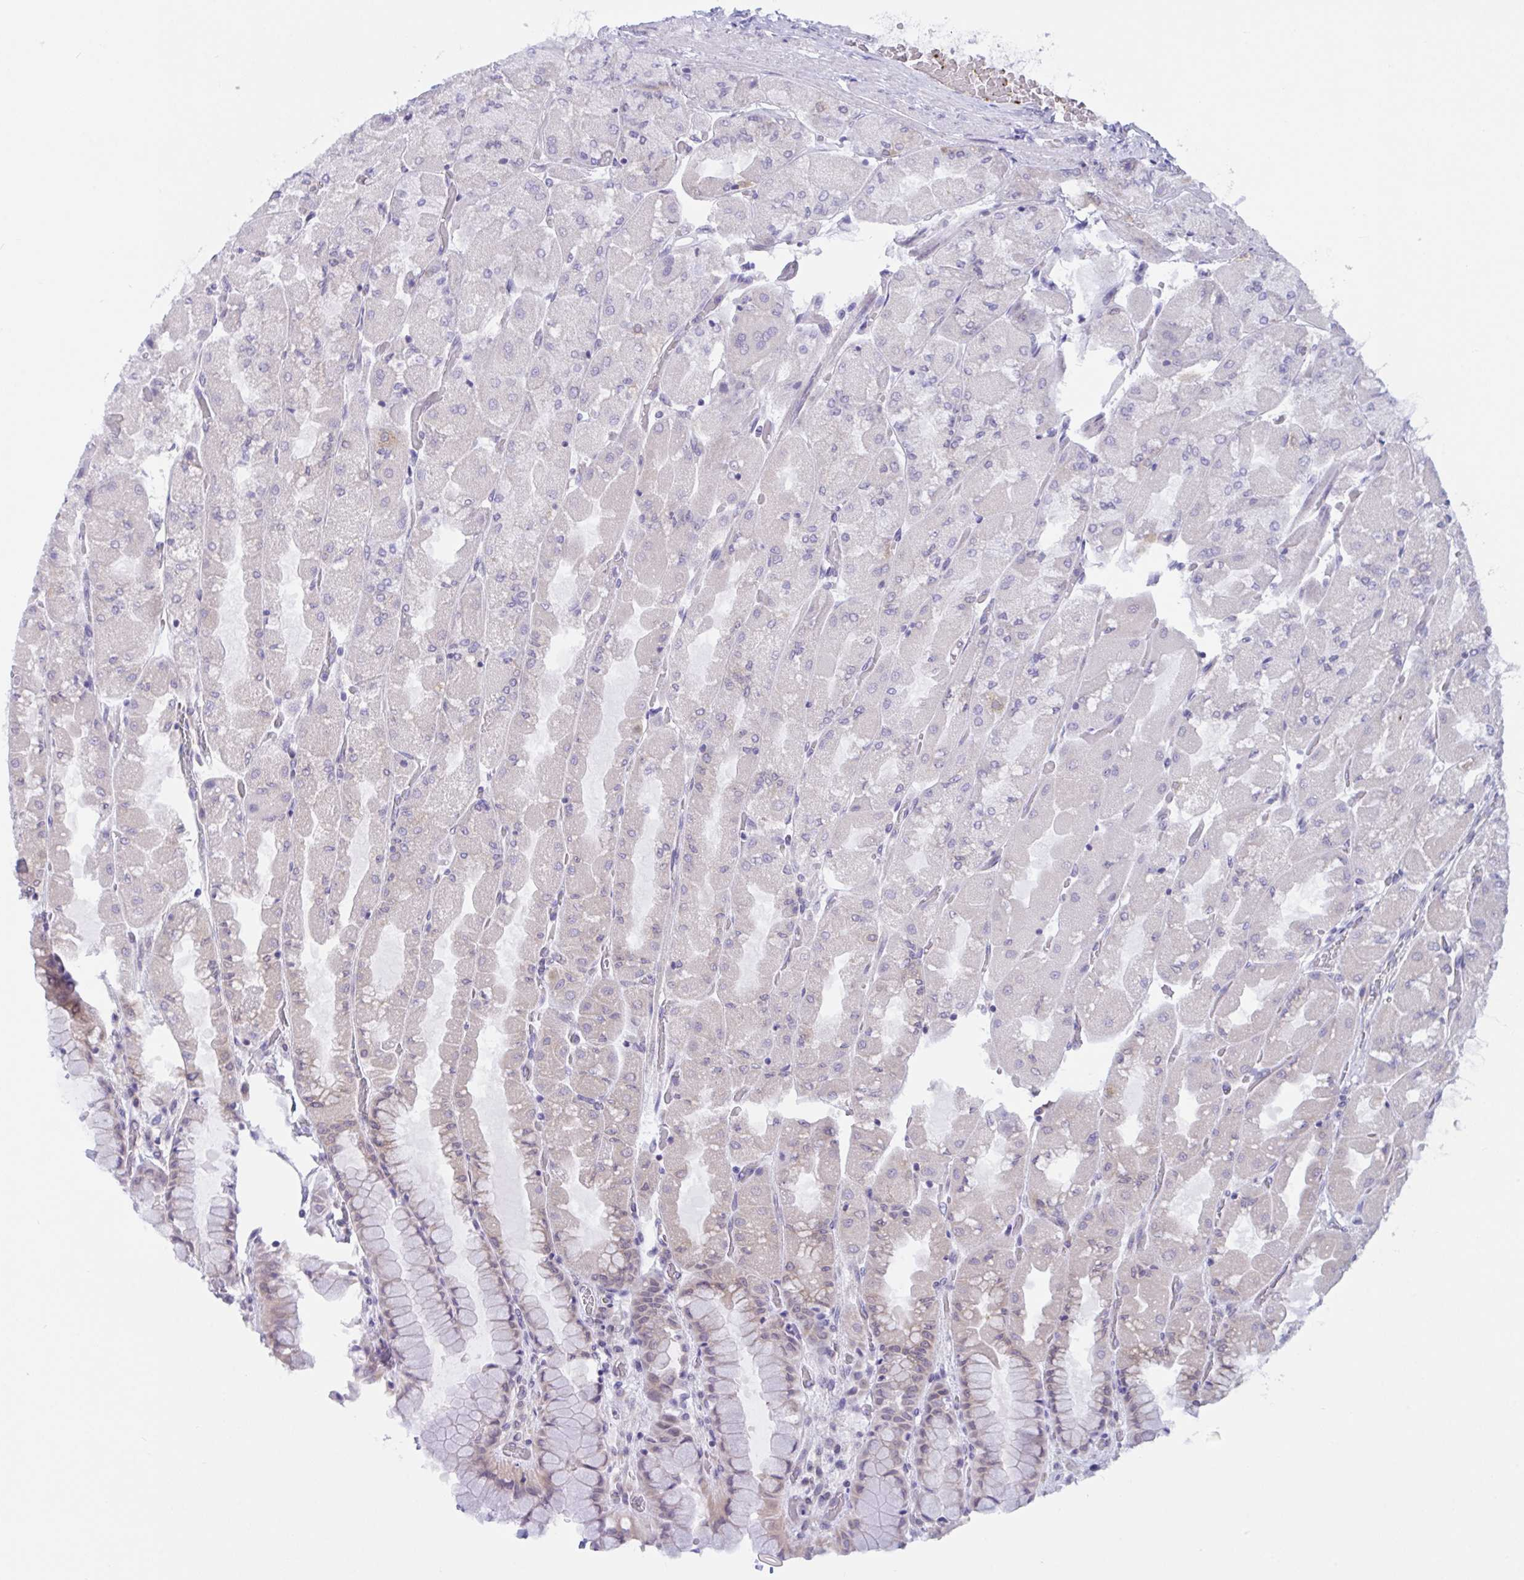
{"staining": {"intensity": "weak", "quantity": "<25%", "location": "cytoplasmic/membranous"}, "tissue": "stomach", "cell_type": "Glandular cells", "image_type": "normal", "snomed": [{"axis": "morphology", "description": "Normal tissue, NOS"}, {"axis": "topography", "description": "Stomach"}], "caption": "DAB (3,3'-diaminobenzidine) immunohistochemical staining of normal human stomach reveals no significant positivity in glandular cells. The staining was performed using DAB to visualize the protein expression in brown, while the nuclei were stained in blue with hematoxylin (Magnification: 20x).", "gene": "CAMLG", "patient": {"sex": "female", "age": 61}}